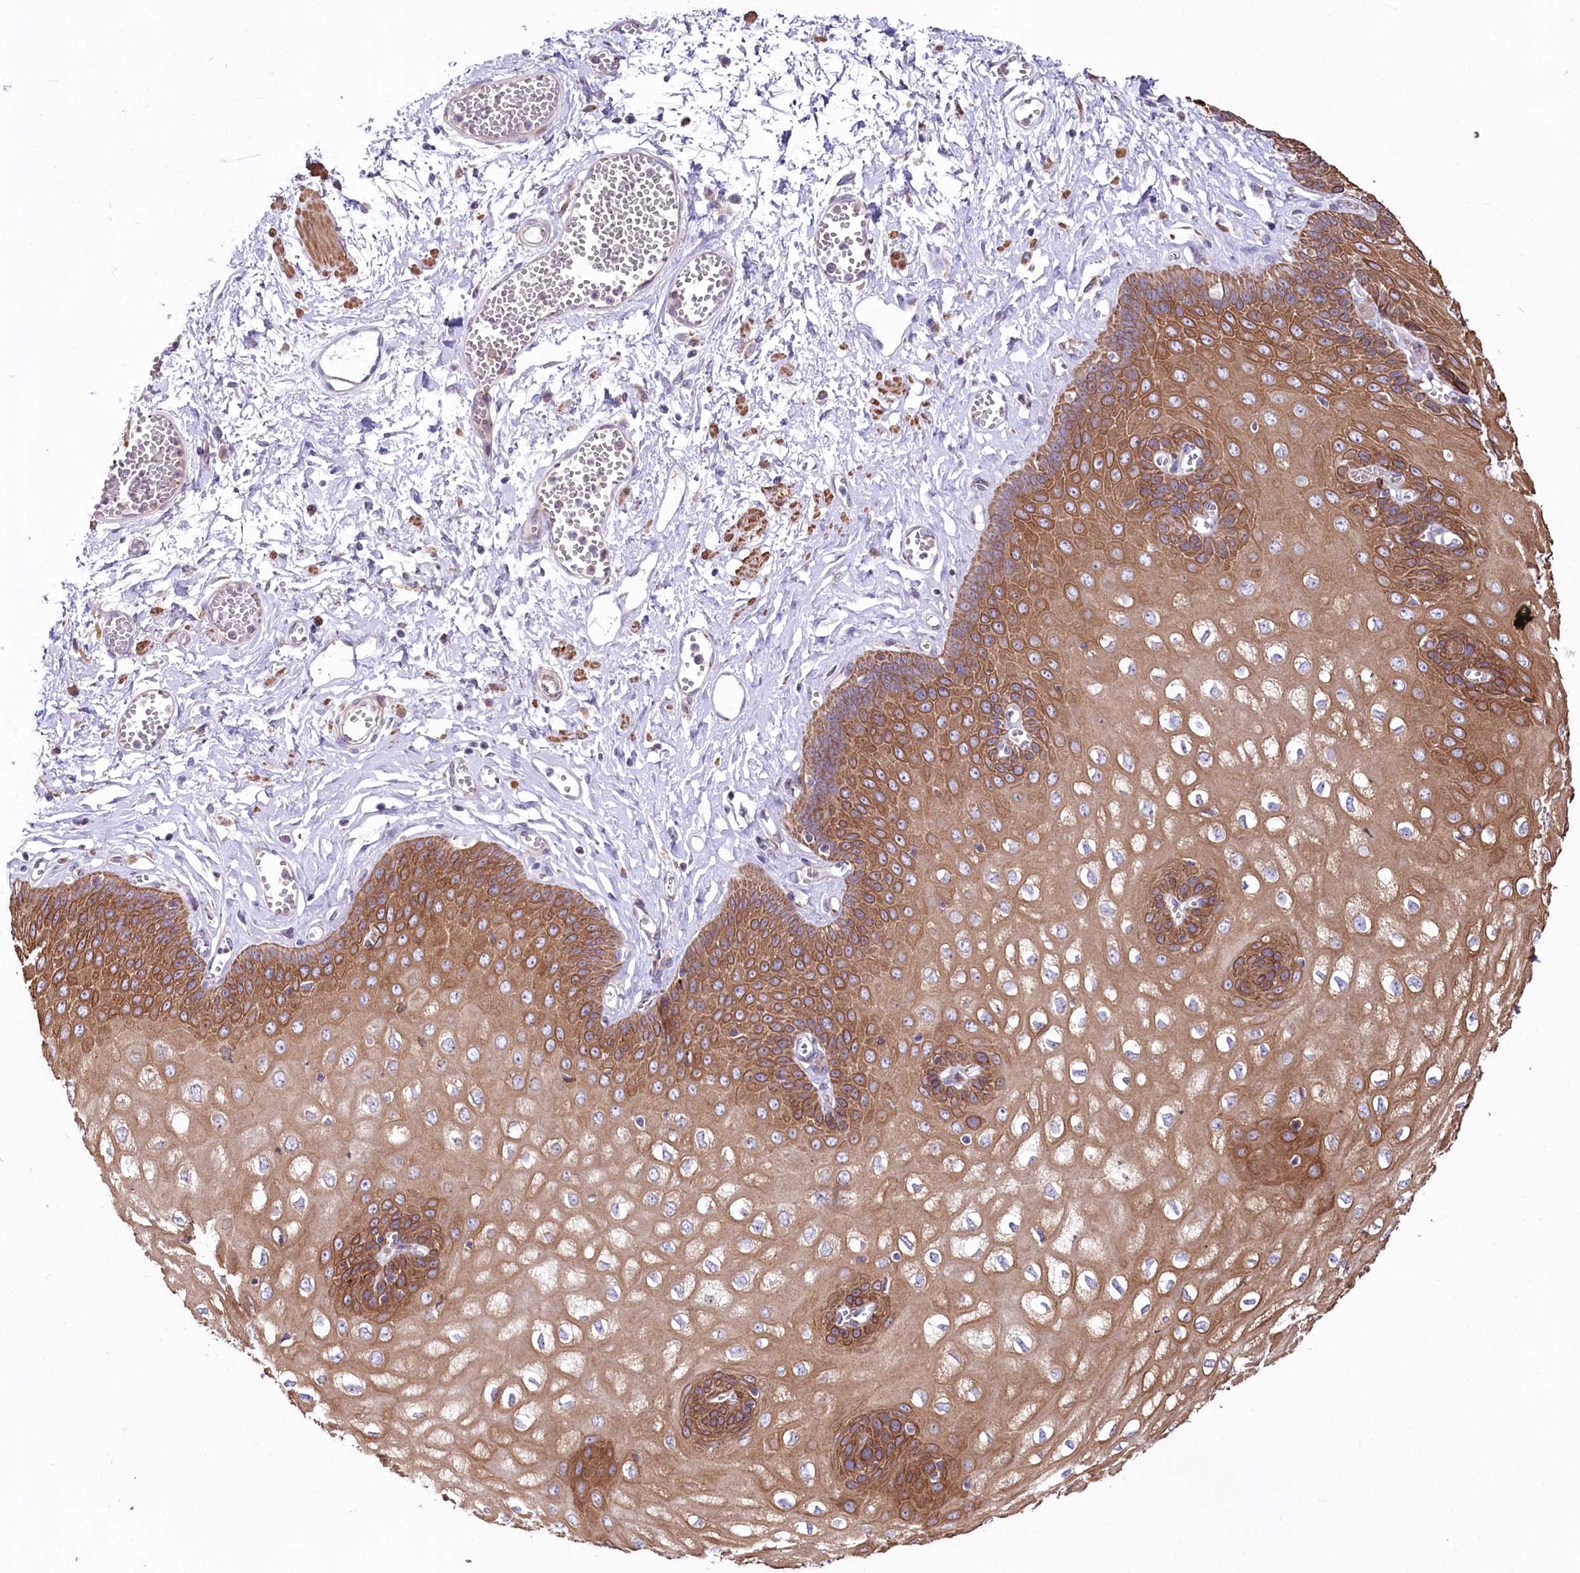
{"staining": {"intensity": "moderate", "quantity": ">75%", "location": "cytoplasmic/membranous"}, "tissue": "esophagus", "cell_type": "Squamous epithelial cells", "image_type": "normal", "snomed": [{"axis": "morphology", "description": "Normal tissue, NOS"}, {"axis": "topography", "description": "Esophagus"}], "caption": "Protein staining displays moderate cytoplasmic/membranous positivity in approximately >75% of squamous epithelial cells in unremarkable esophagus. The staining is performed using DAB brown chromogen to label protein expression. The nuclei are counter-stained blue using hematoxylin.", "gene": "STX6", "patient": {"sex": "male", "age": 60}}